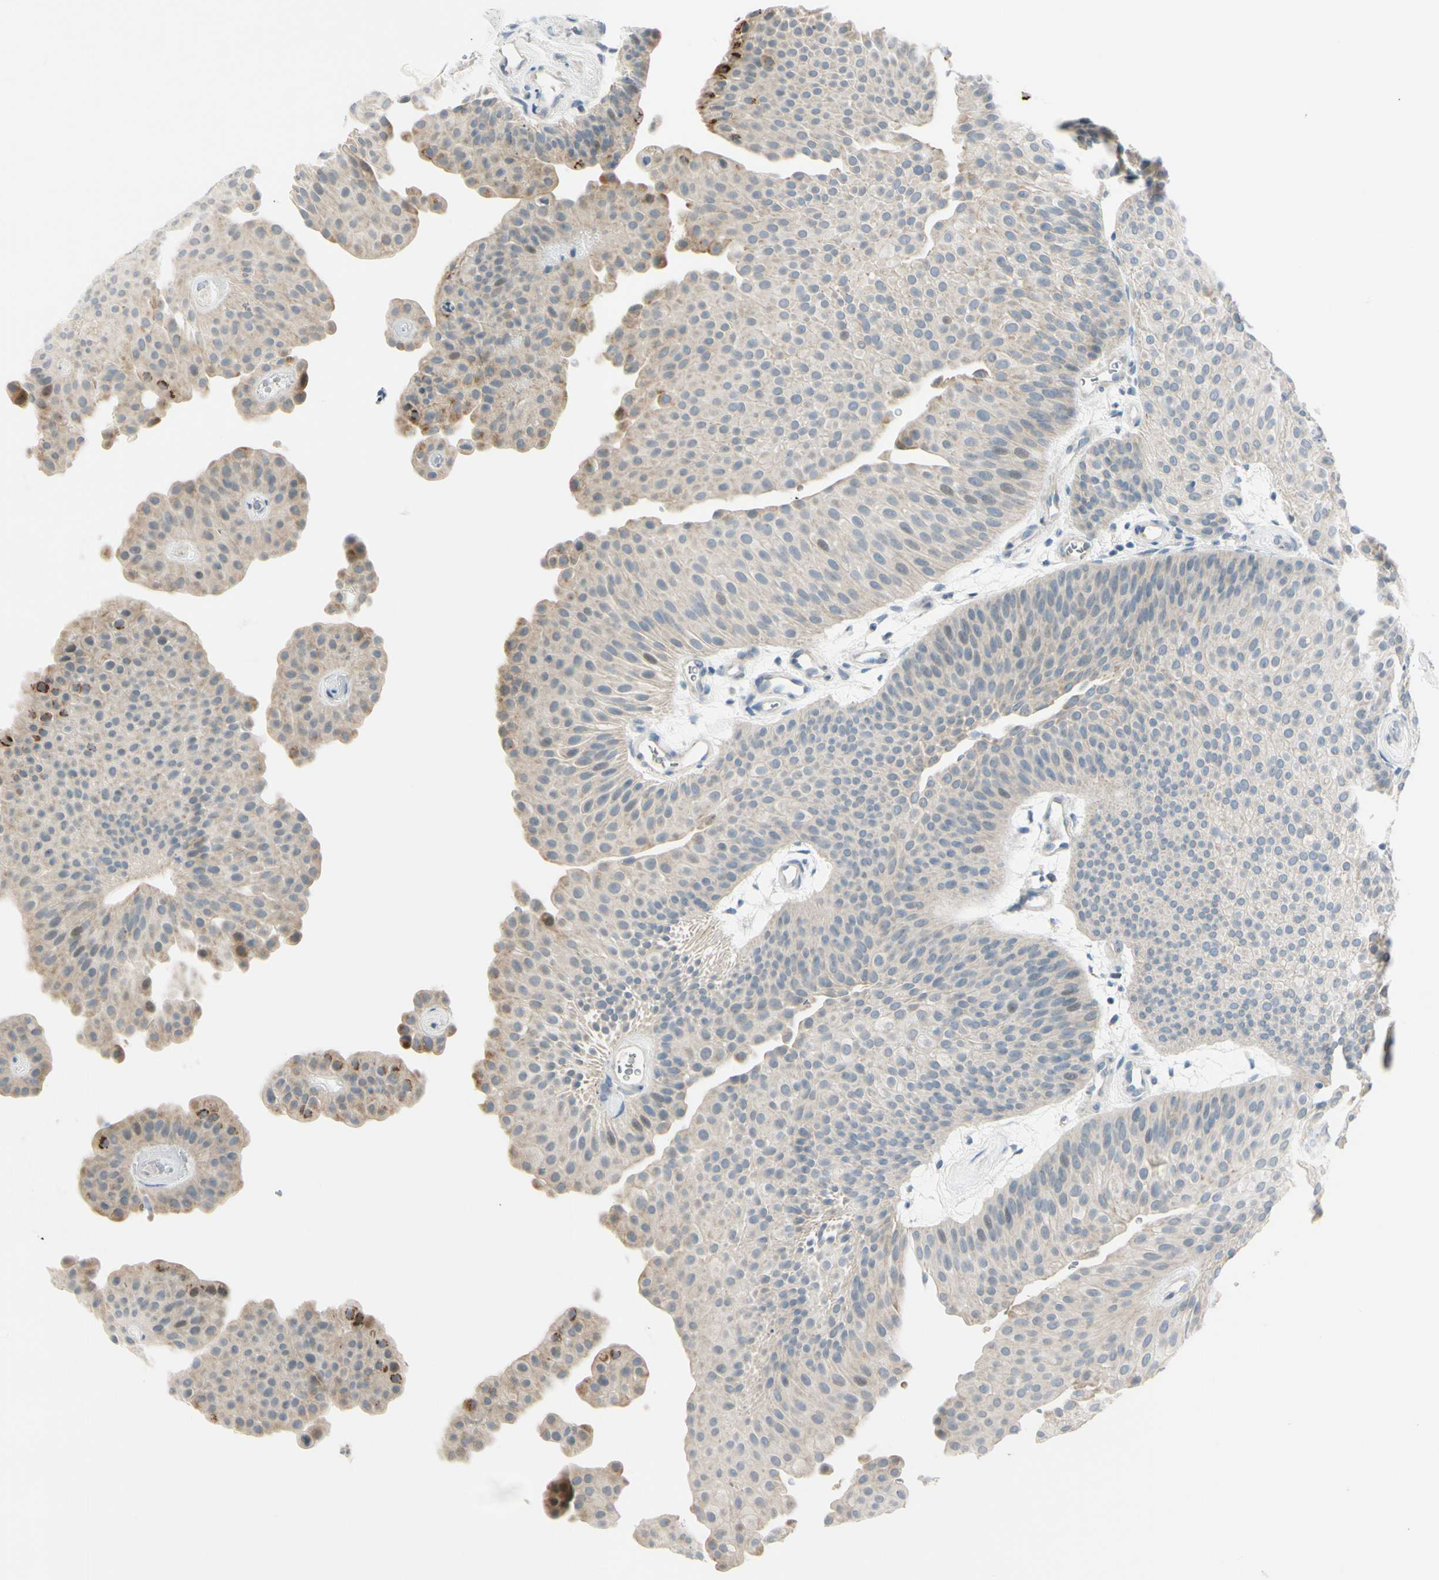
{"staining": {"intensity": "strong", "quantity": "<25%", "location": "cytoplasmic/membranous"}, "tissue": "urothelial cancer", "cell_type": "Tumor cells", "image_type": "cancer", "snomed": [{"axis": "morphology", "description": "Urothelial carcinoma, Low grade"}, {"axis": "topography", "description": "Urinary bladder"}], "caption": "Immunohistochemical staining of human urothelial carcinoma (low-grade) exhibits strong cytoplasmic/membranous protein staining in approximately <25% of tumor cells.", "gene": "GALNT5", "patient": {"sex": "female", "age": 60}}